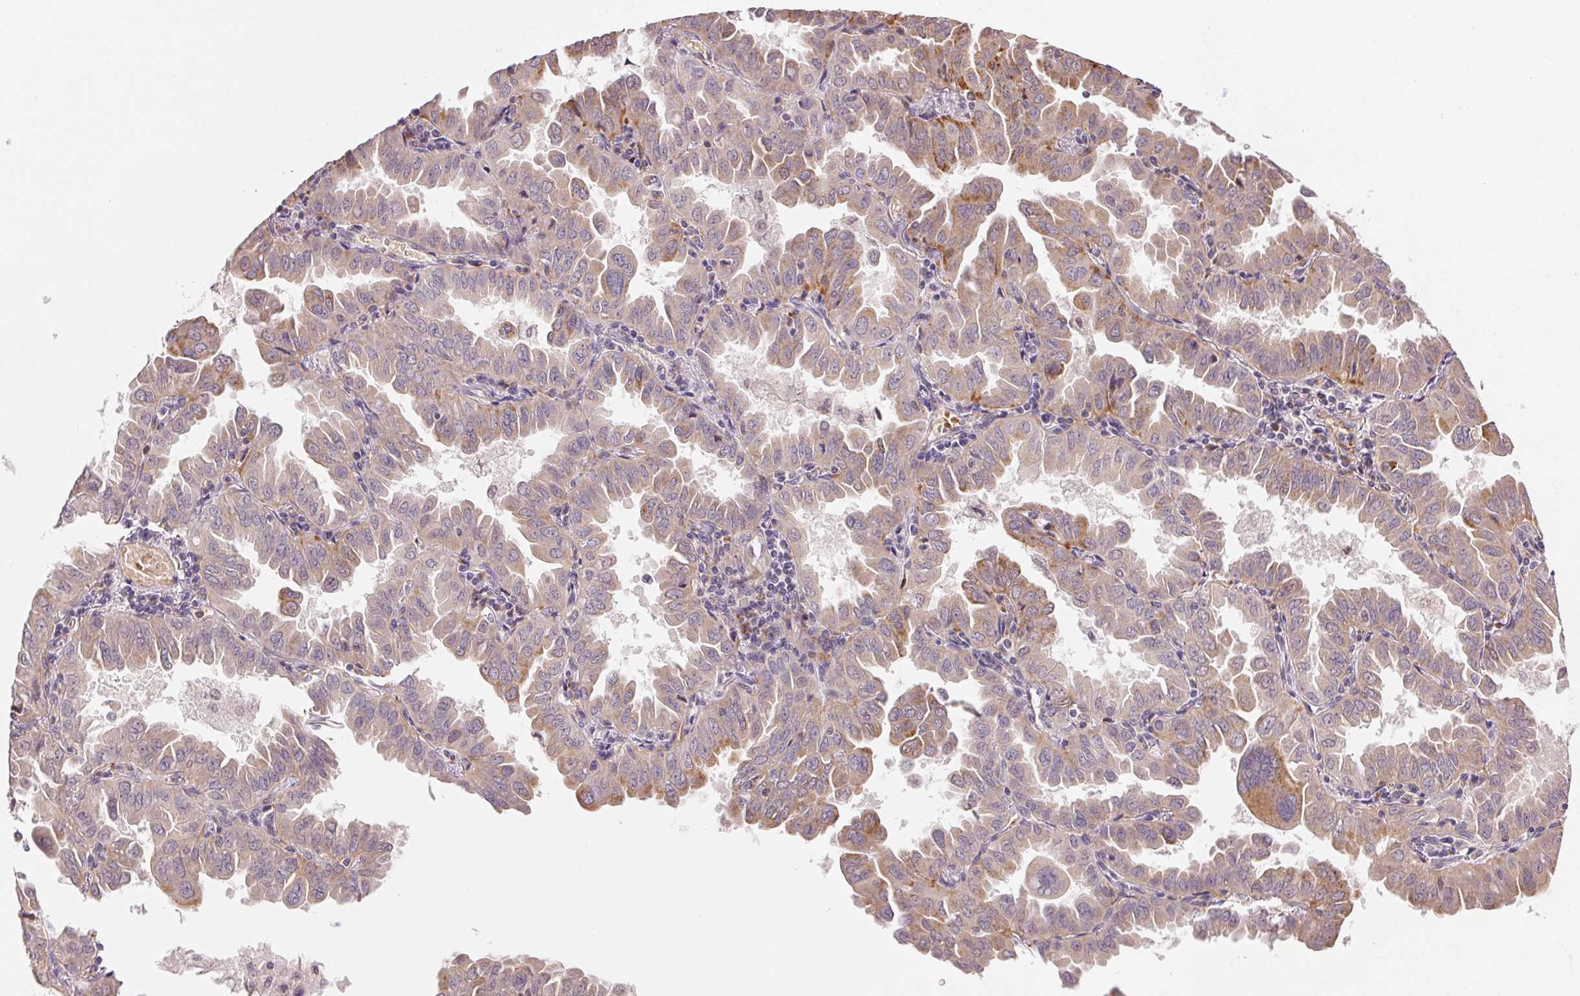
{"staining": {"intensity": "moderate", "quantity": "<25%", "location": "cytoplasmic/membranous"}, "tissue": "lung cancer", "cell_type": "Tumor cells", "image_type": "cancer", "snomed": [{"axis": "morphology", "description": "Adenocarcinoma, NOS"}, {"axis": "topography", "description": "Lung"}], "caption": "Human adenocarcinoma (lung) stained for a protein (brown) shows moderate cytoplasmic/membranous positive expression in approximately <25% of tumor cells.", "gene": "METTL13", "patient": {"sex": "male", "age": 64}}